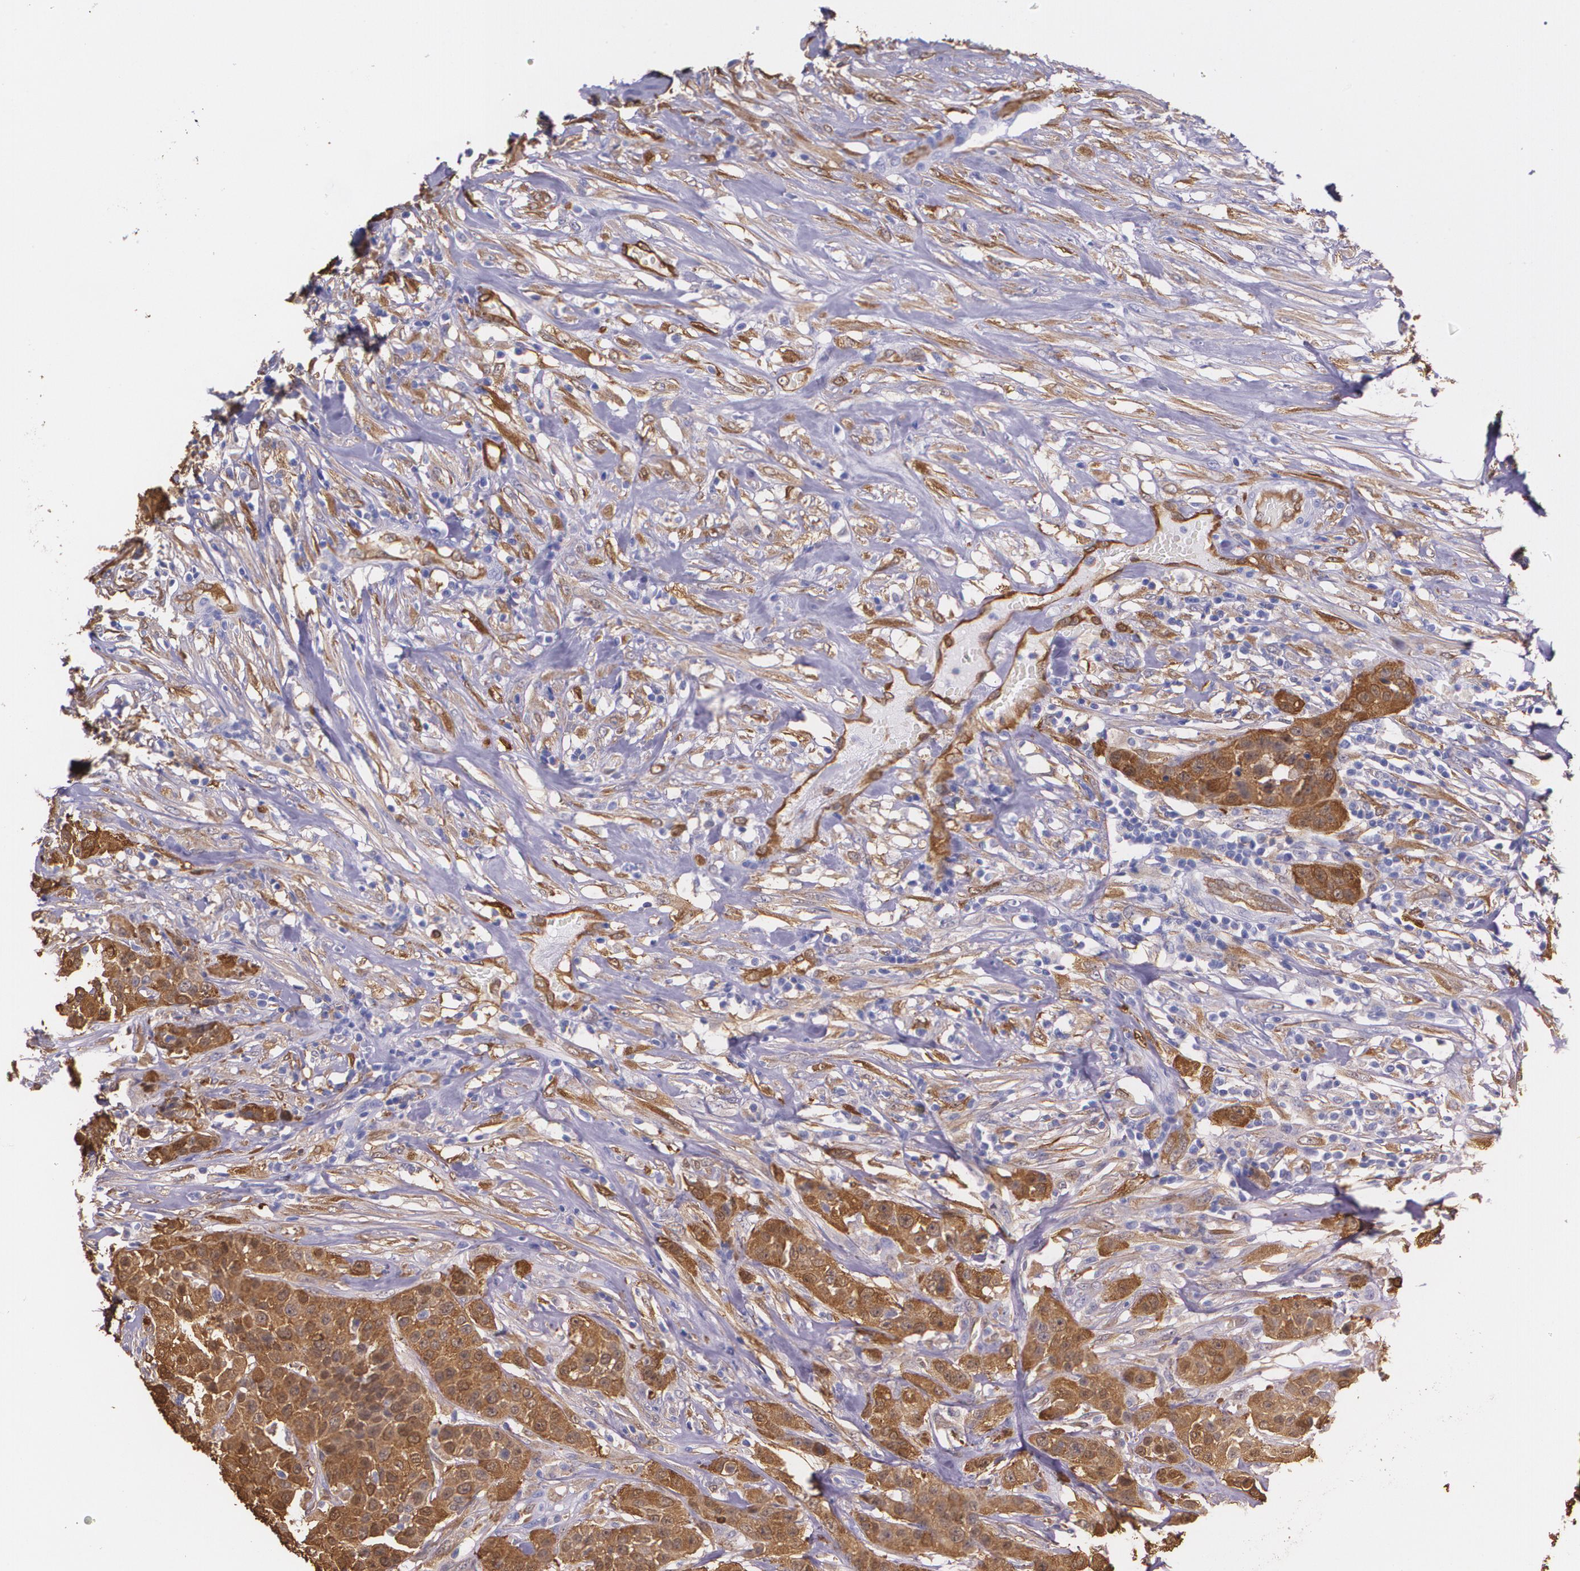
{"staining": {"intensity": "moderate", "quantity": ">75%", "location": "cytoplasmic/membranous"}, "tissue": "urothelial cancer", "cell_type": "Tumor cells", "image_type": "cancer", "snomed": [{"axis": "morphology", "description": "Urothelial carcinoma, High grade"}, {"axis": "topography", "description": "Urinary bladder"}], "caption": "A histopathology image showing moderate cytoplasmic/membranous expression in about >75% of tumor cells in urothelial cancer, as visualized by brown immunohistochemical staining.", "gene": "MMP2", "patient": {"sex": "male", "age": 74}}